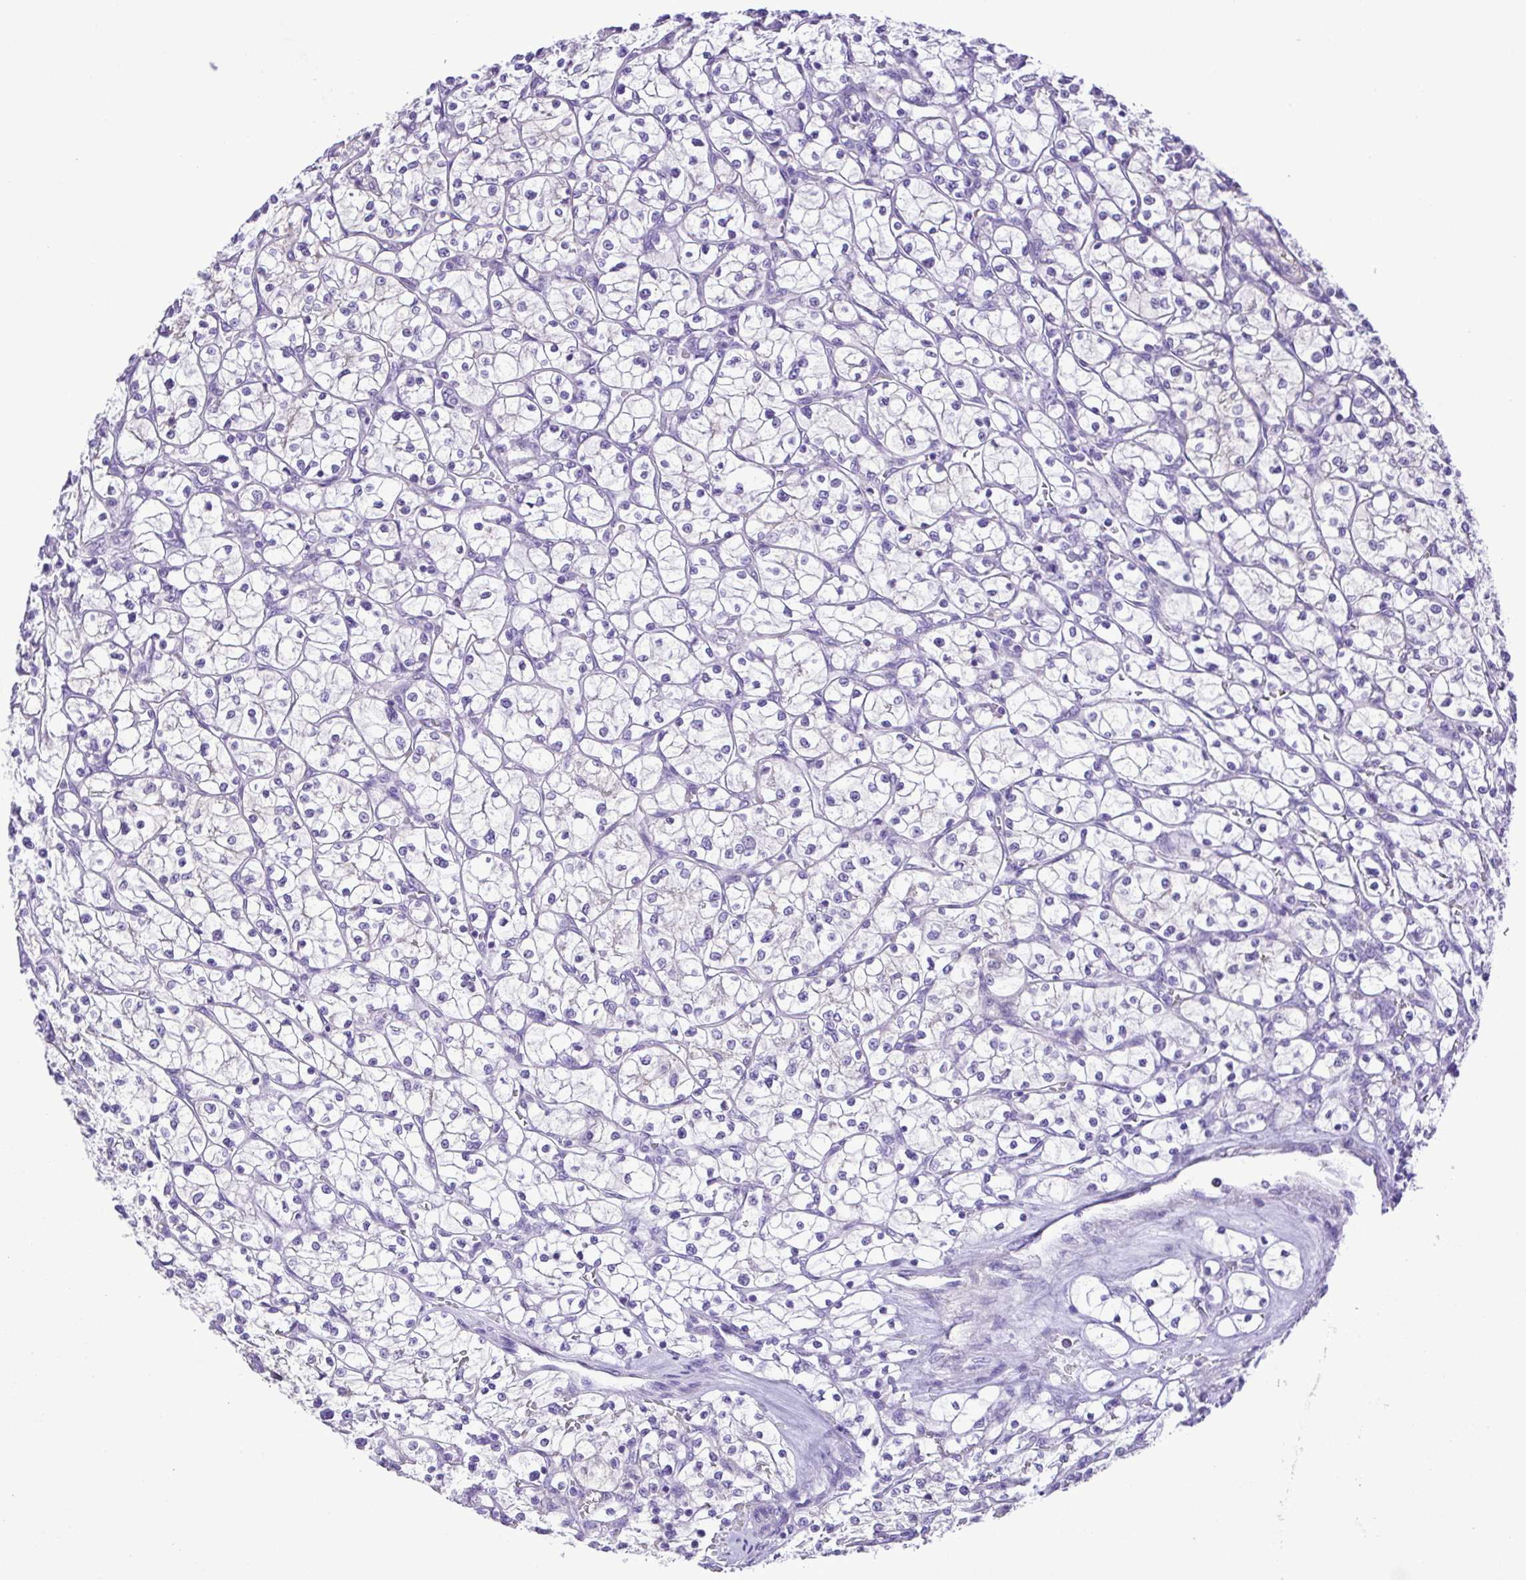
{"staining": {"intensity": "negative", "quantity": "none", "location": "none"}, "tissue": "renal cancer", "cell_type": "Tumor cells", "image_type": "cancer", "snomed": [{"axis": "morphology", "description": "Adenocarcinoma, NOS"}, {"axis": "topography", "description": "Kidney"}], "caption": "Immunohistochemistry image of human renal cancer (adenocarcinoma) stained for a protein (brown), which shows no staining in tumor cells.", "gene": "SYT1", "patient": {"sex": "female", "age": 64}}